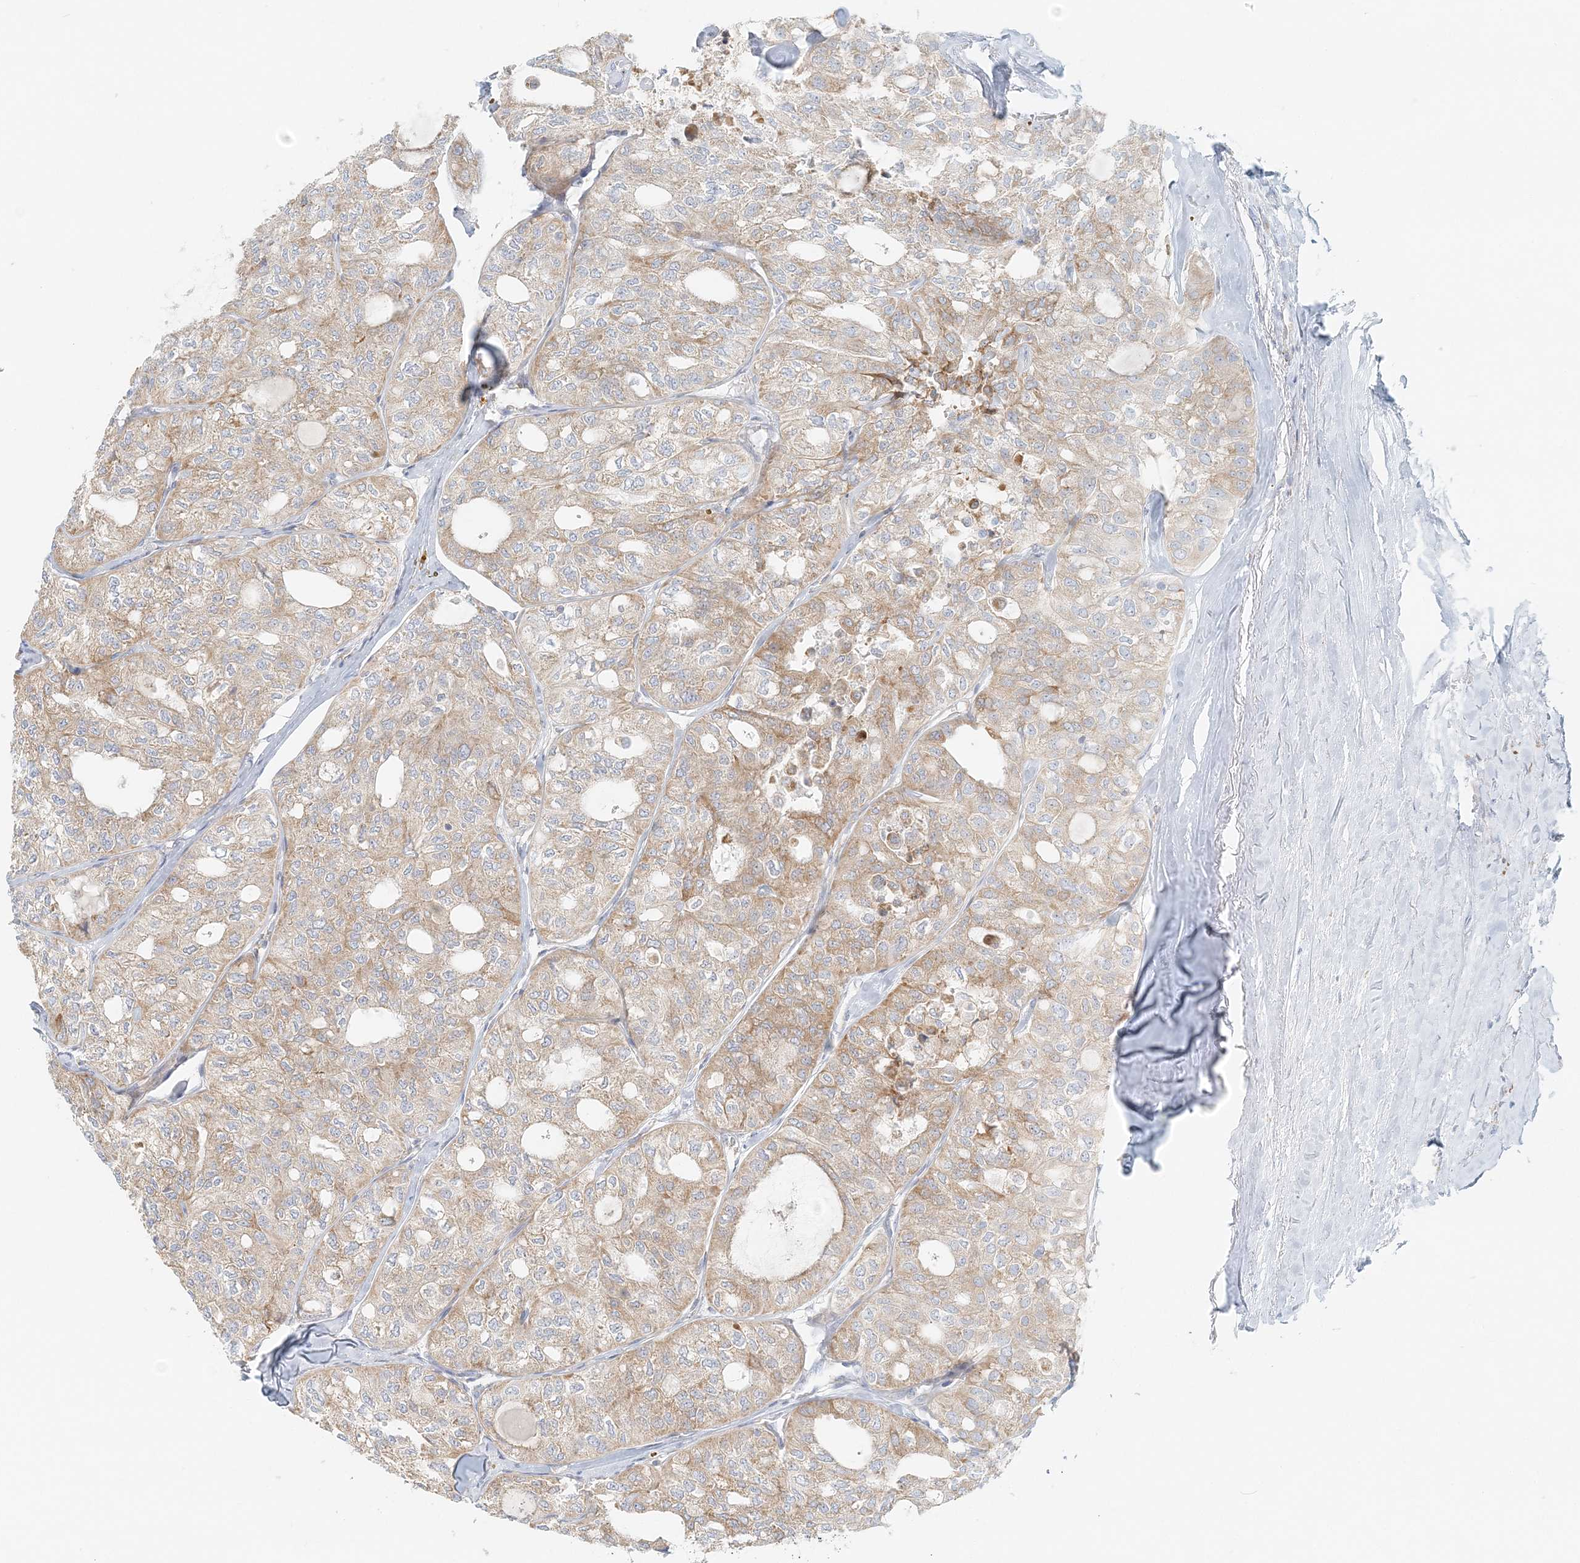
{"staining": {"intensity": "moderate", "quantity": "<25%", "location": "cytoplasmic/membranous"}, "tissue": "thyroid cancer", "cell_type": "Tumor cells", "image_type": "cancer", "snomed": [{"axis": "morphology", "description": "Follicular adenoma carcinoma, NOS"}, {"axis": "topography", "description": "Thyroid gland"}], "caption": "Thyroid cancer (follicular adenoma carcinoma) stained for a protein displays moderate cytoplasmic/membranous positivity in tumor cells. The protein of interest is shown in brown color, while the nuclei are stained blue.", "gene": "STK11IP", "patient": {"sex": "male", "age": 75}}